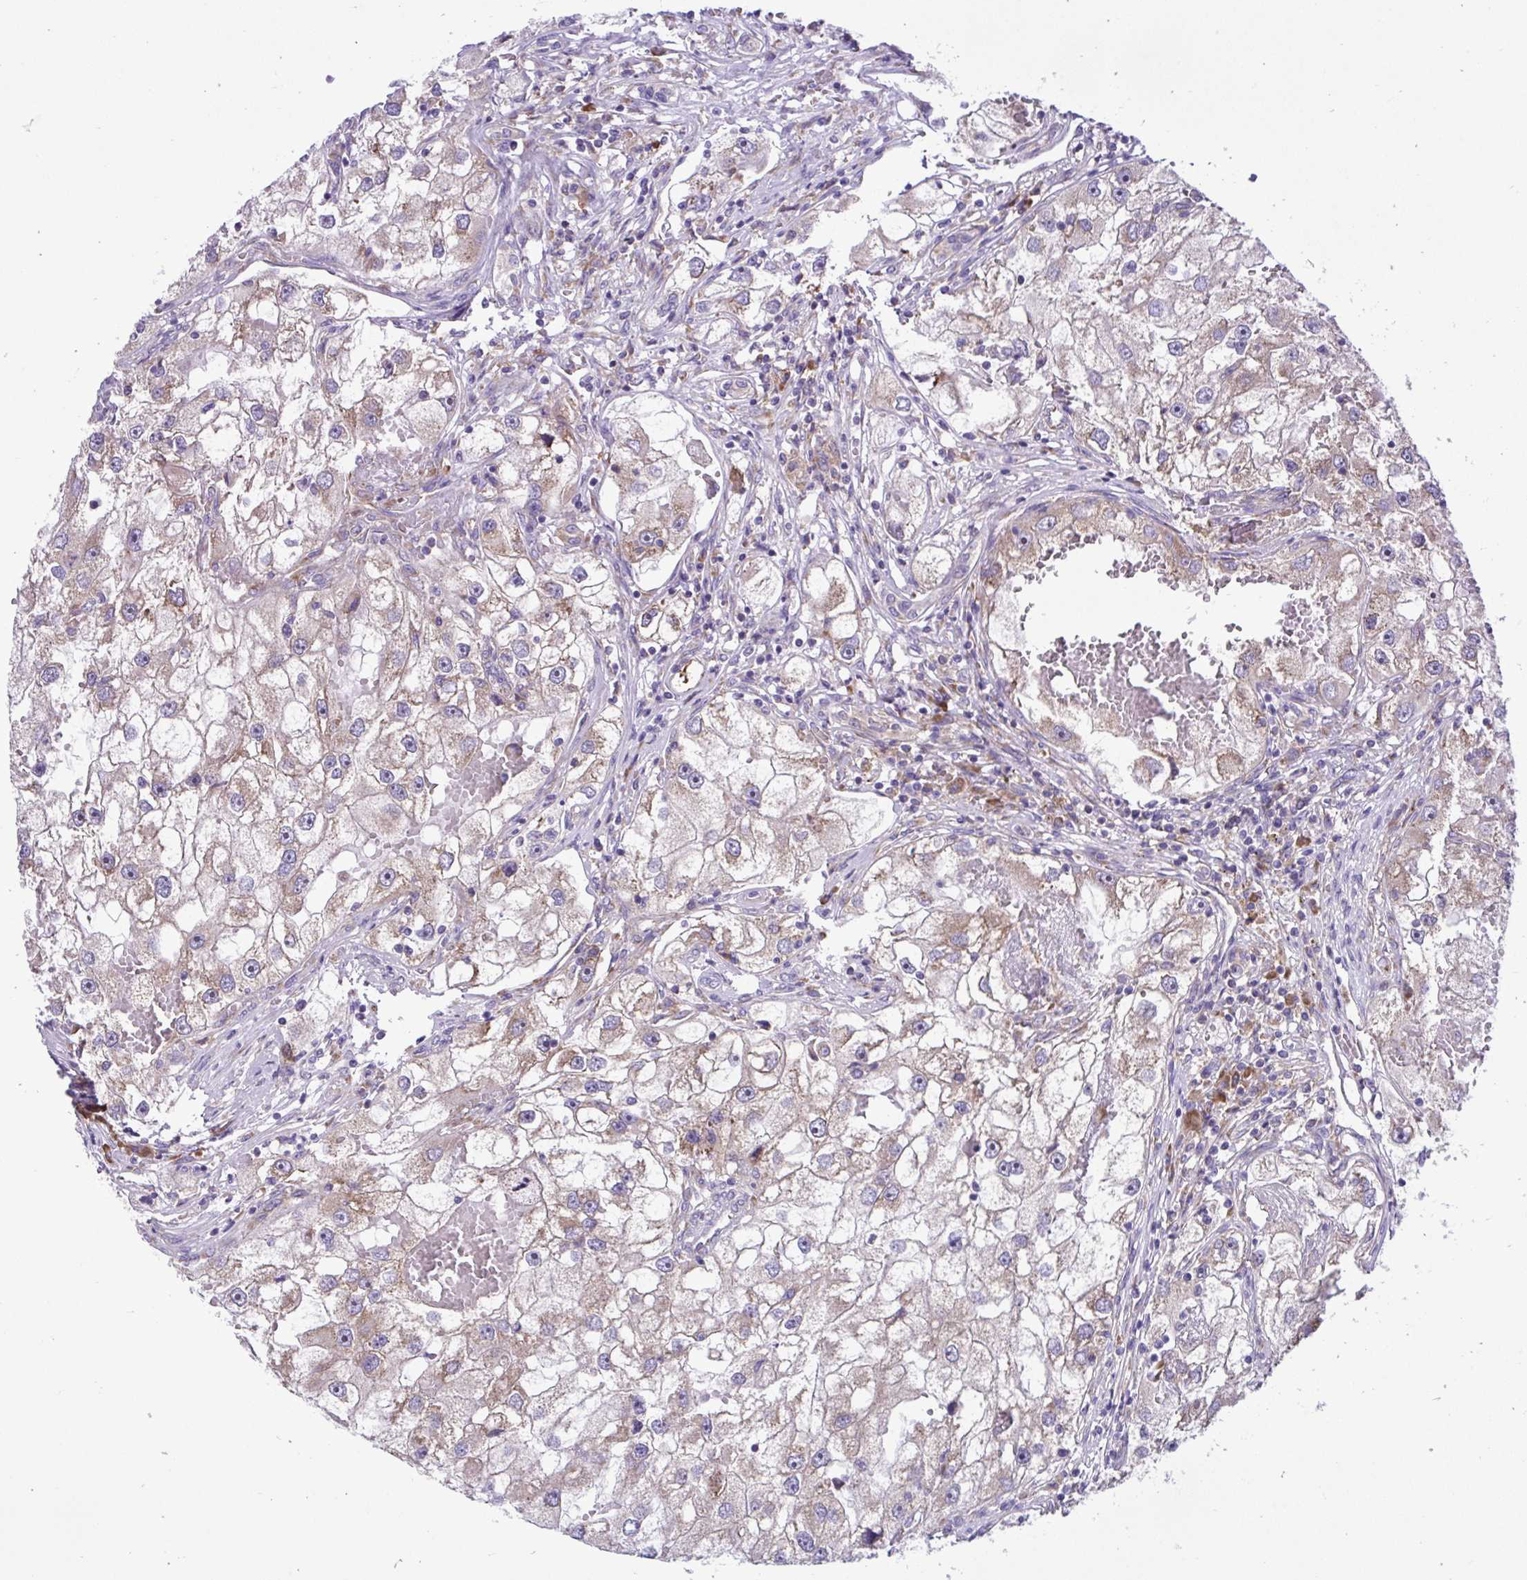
{"staining": {"intensity": "weak", "quantity": "25%-75%", "location": "cytoplasmic/membranous"}, "tissue": "renal cancer", "cell_type": "Tumor cells", "image_type": "cancer", "snomed": [{"axis": "morphology", "description": "Adenocarcinoma, NOS"}, {"axis": "topography", "description": "Kidney"}], "caption": "About 25%-75% of tumor cells in human renal adenocarcinoma reveal weak cytoplasmic/membranous protein expression as visualized by brown immunohistochemical staining.", "gene": "RPL7", "patient": {"sex": "male", "age": 63}}